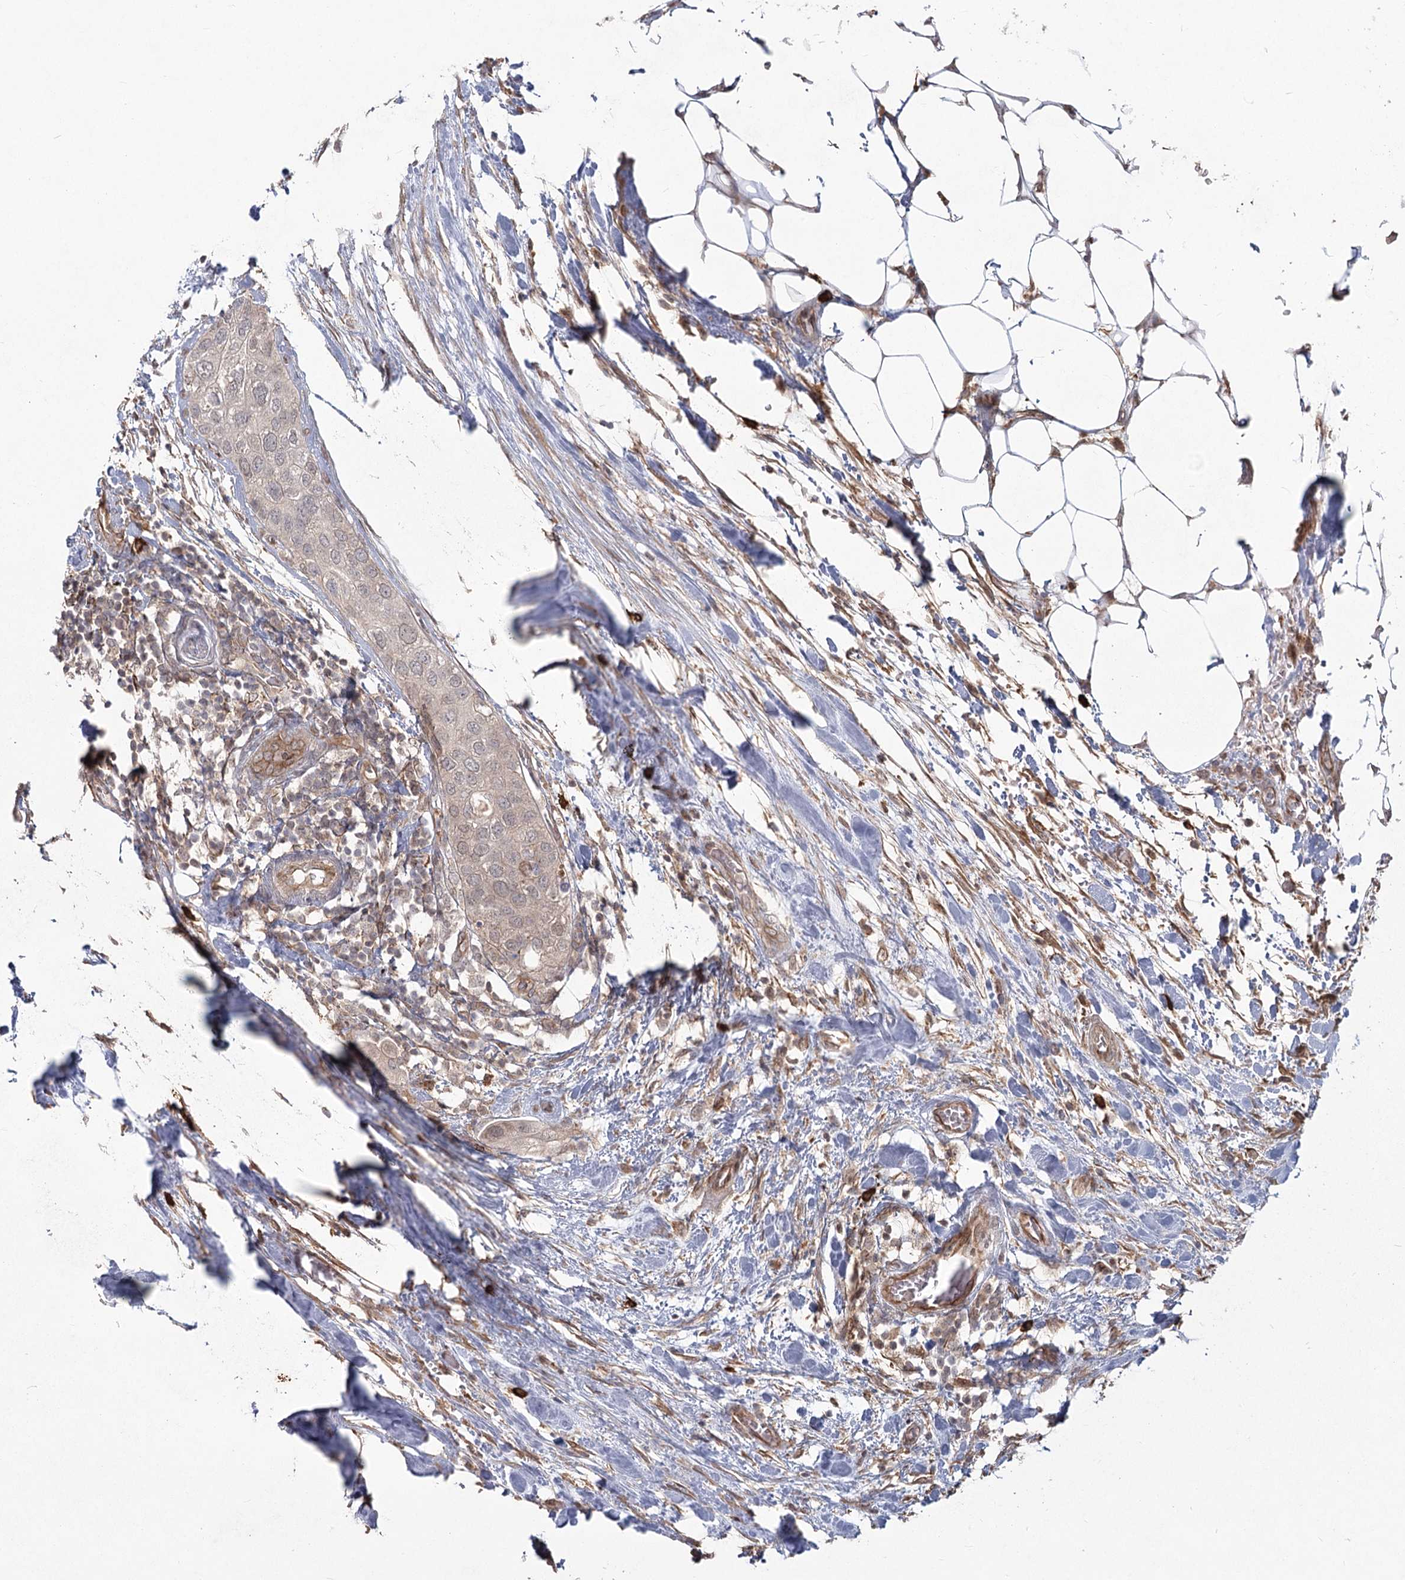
{"staining": {"intensity": "negative", "quantity": "none", "location": "none"}, "tissue": "urothelial cancer", "cell_type": "Tumor cells", "image_type": "cancer", "snomed": [{"axis": "morphology", "description": "Urothelial carcinoma, High grade"}, {"axis": "topography", "description": "Urinary bladder"}], "caption": "Immunohistochemical staining of human urothelial carcinoma (high-grade) shows no significant staining in tumor cells.", "gene": "AP2M1", "patient": {"sex": "male", "age": 64}}